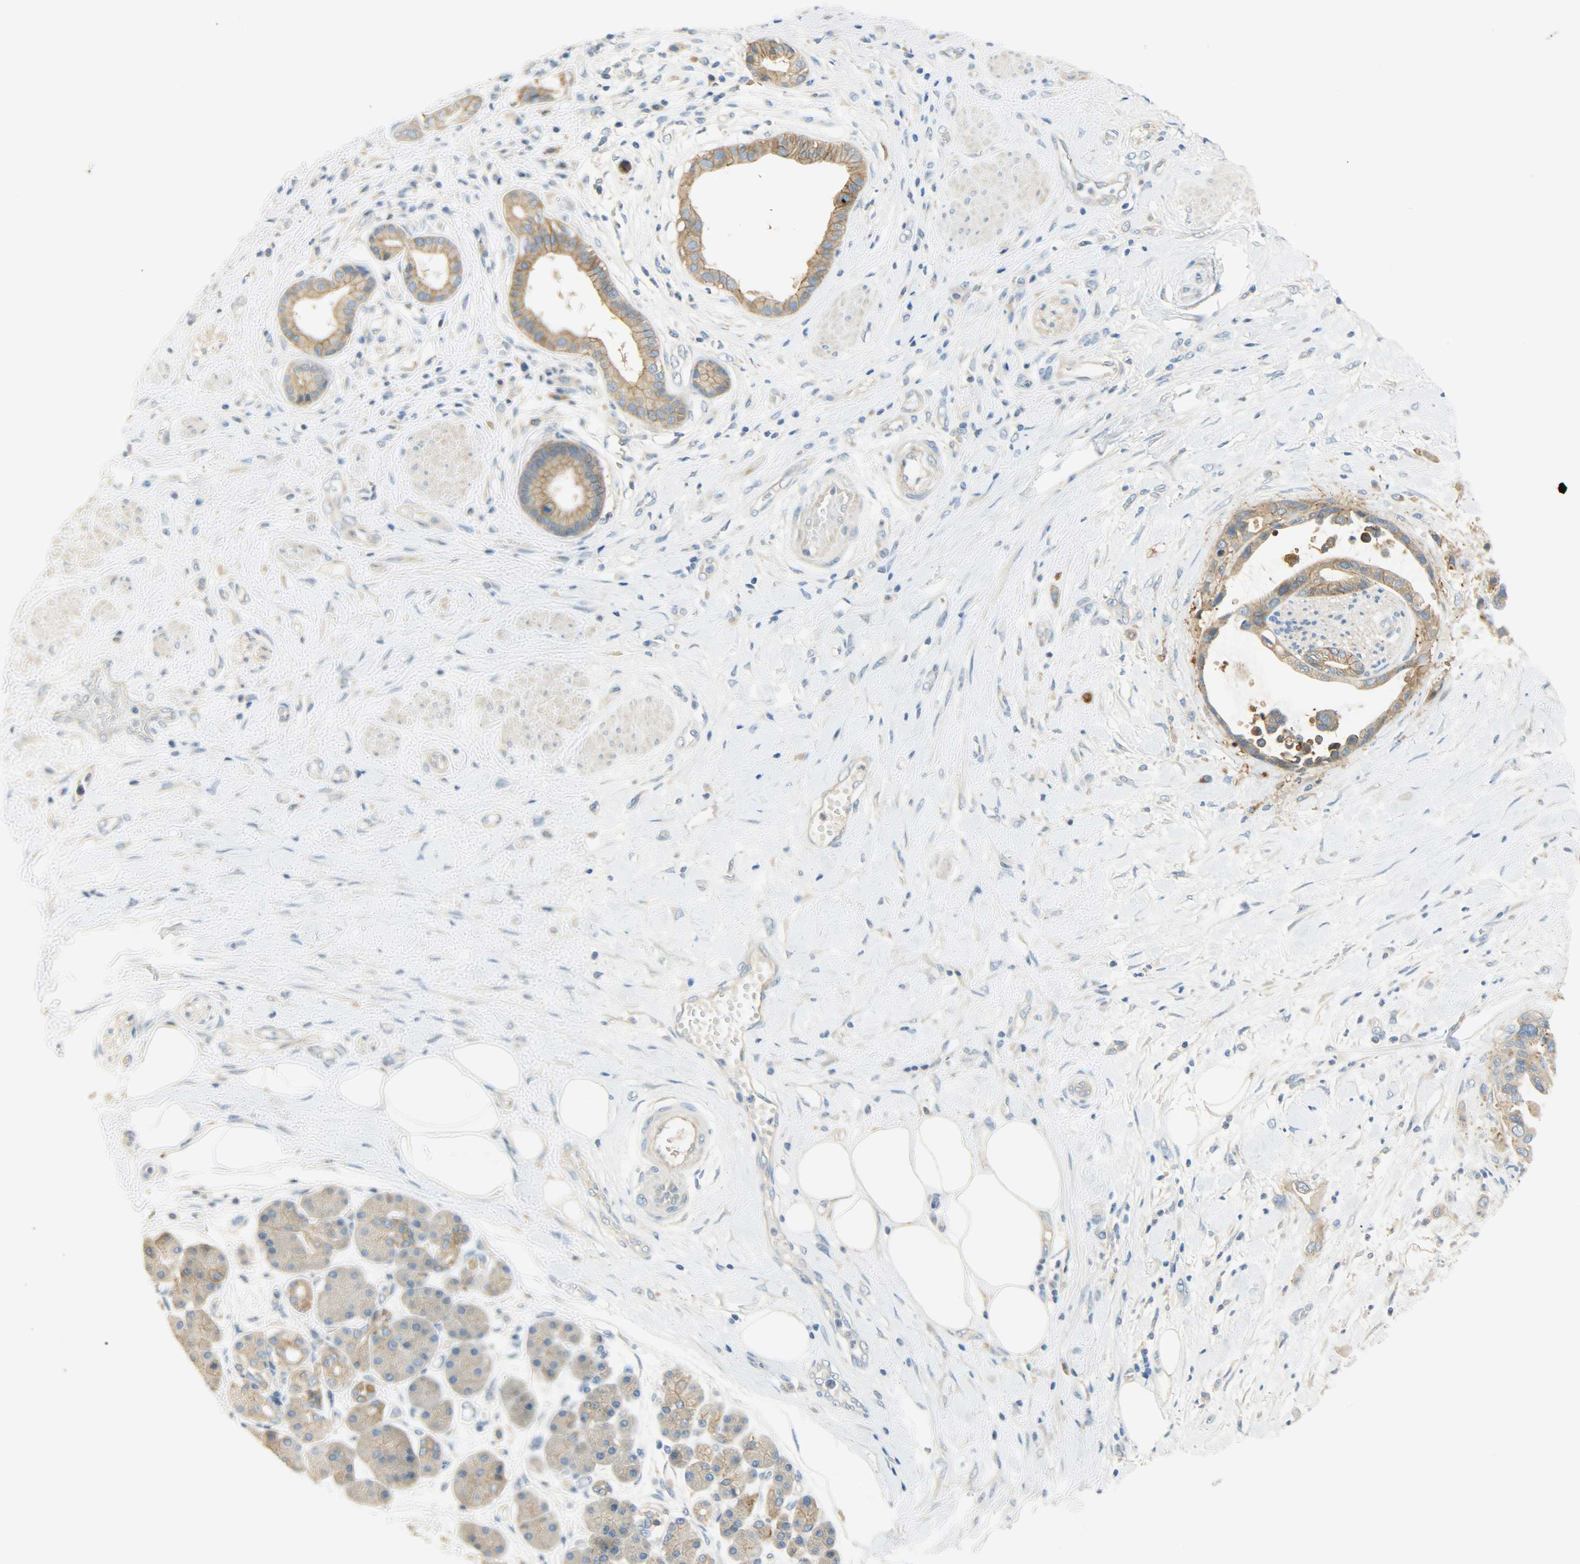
{"staining": {"intensity": "moderate", "quantity": ">75%", "location": "cytoplasmic/membranous"}, "tissue": "pancreatic cancer", "cell_type": "Tumor cells", "image_type": "cancer", "snomed": [{"axis": "morphology", "description": "Adenocarcinoma, NOS"}, {"axis": "morphology", "description": "Adenocarcinoma, metastatic, NOS"}, {"axis": "topography", "description": "Lymph node"}, {"axis": "topography", "description": "Pancreas"}, {"axis": "topography", "description": "Duodenum"}], "caption": "The immunohistochemical stain highlights moderate cytoplasmic/membranous expression in tumor cells of metastatic adenocarcinoma (pancreatic) tissue.", "gene": "DSG2", "patient": {"sex": "female", "age": 64}}